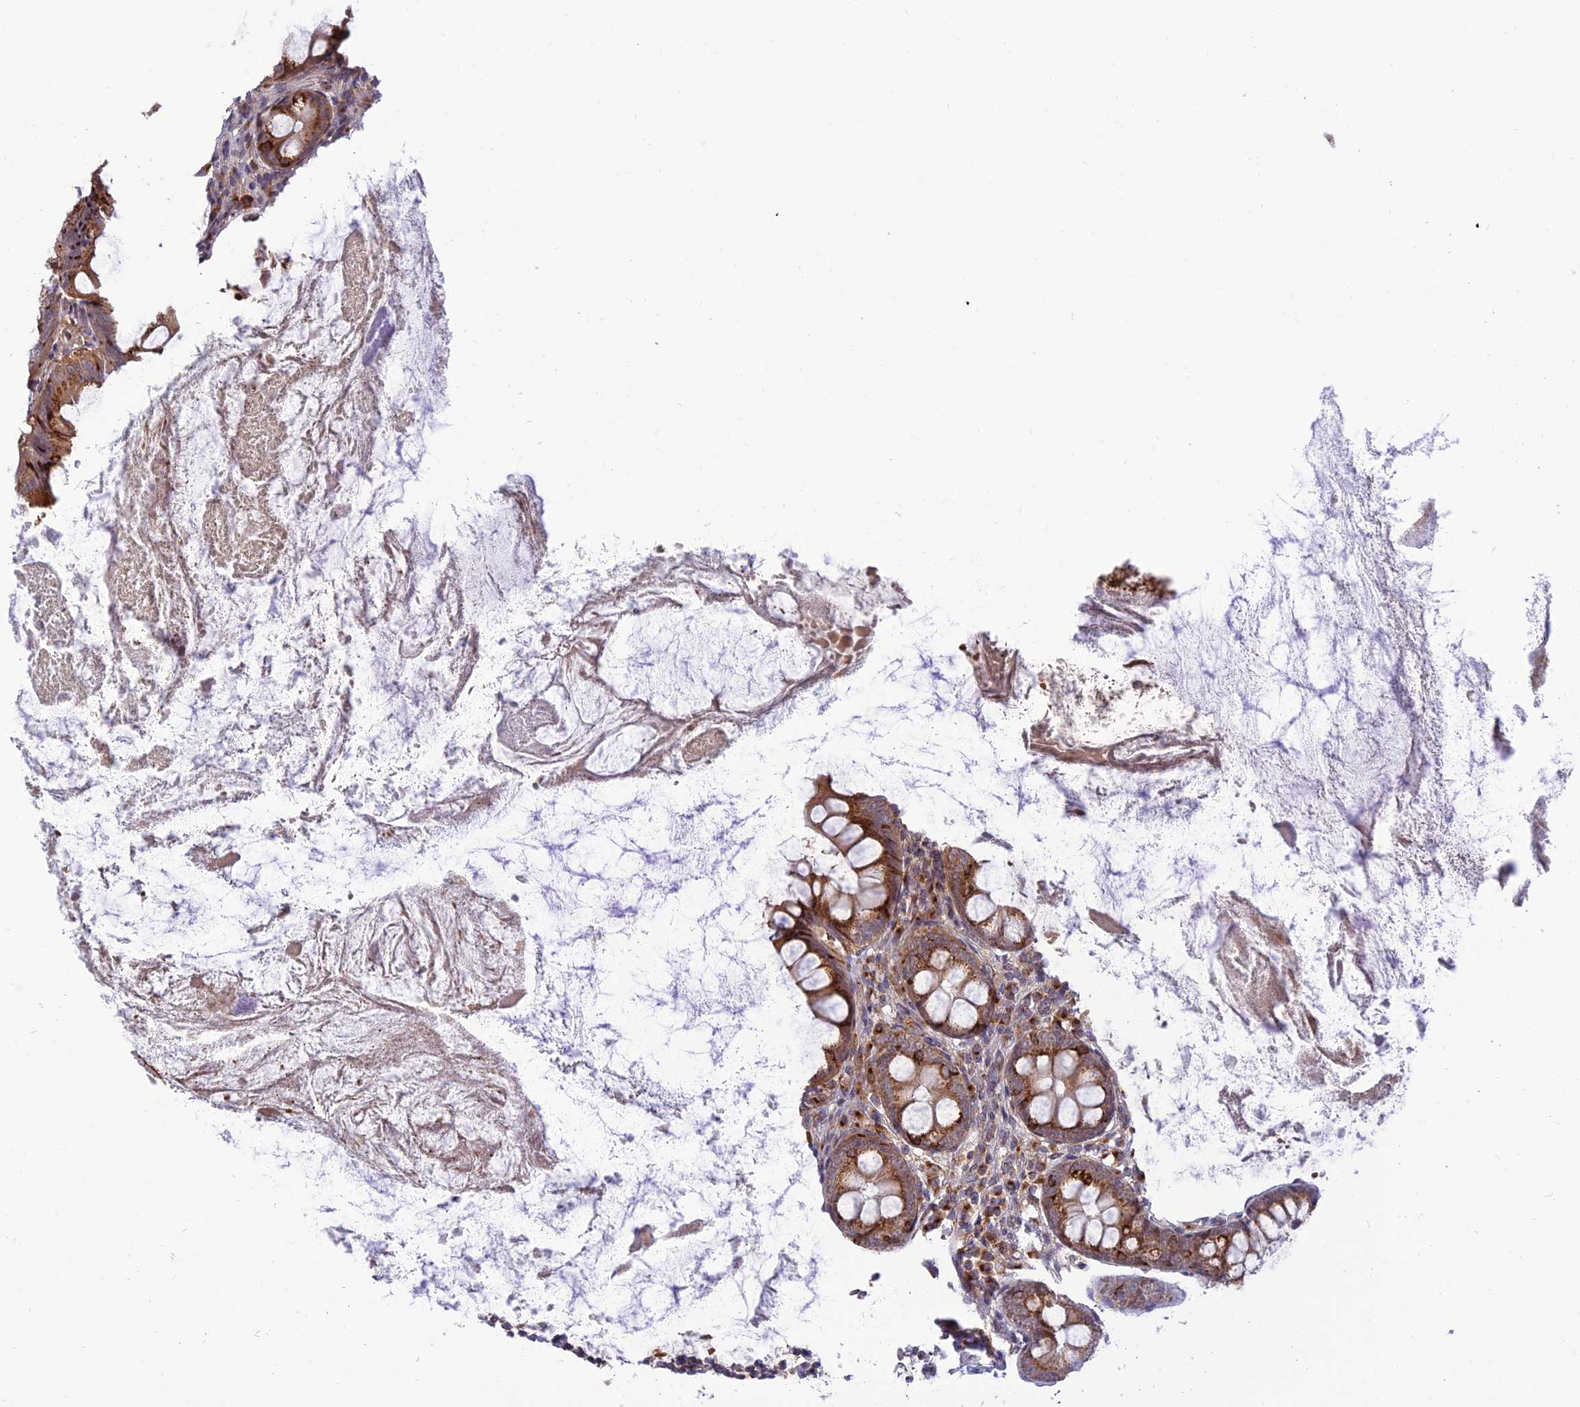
{"staining": {"intensity": "strong", "quantity": ">75%", "location": "cytoplasmic/membranous"}, "tissue": "appendix", "cell_type": "Glandular cells", "image_type": "normal", "snomed": [{"axis": "morphology", "description": "Normal tissue, NOS"}, {"axis": "topography", "description": "Appendix"}], "caption": "Immunohistochemistry photomicrograph of normal appendix stained for a protein (brown), which shows high levels of strong cytoplasmic/membranous positivity in about >75% of glandular cells.", "gene": "GOLGA3", "patient": {"sex": "female", "age": 77}}